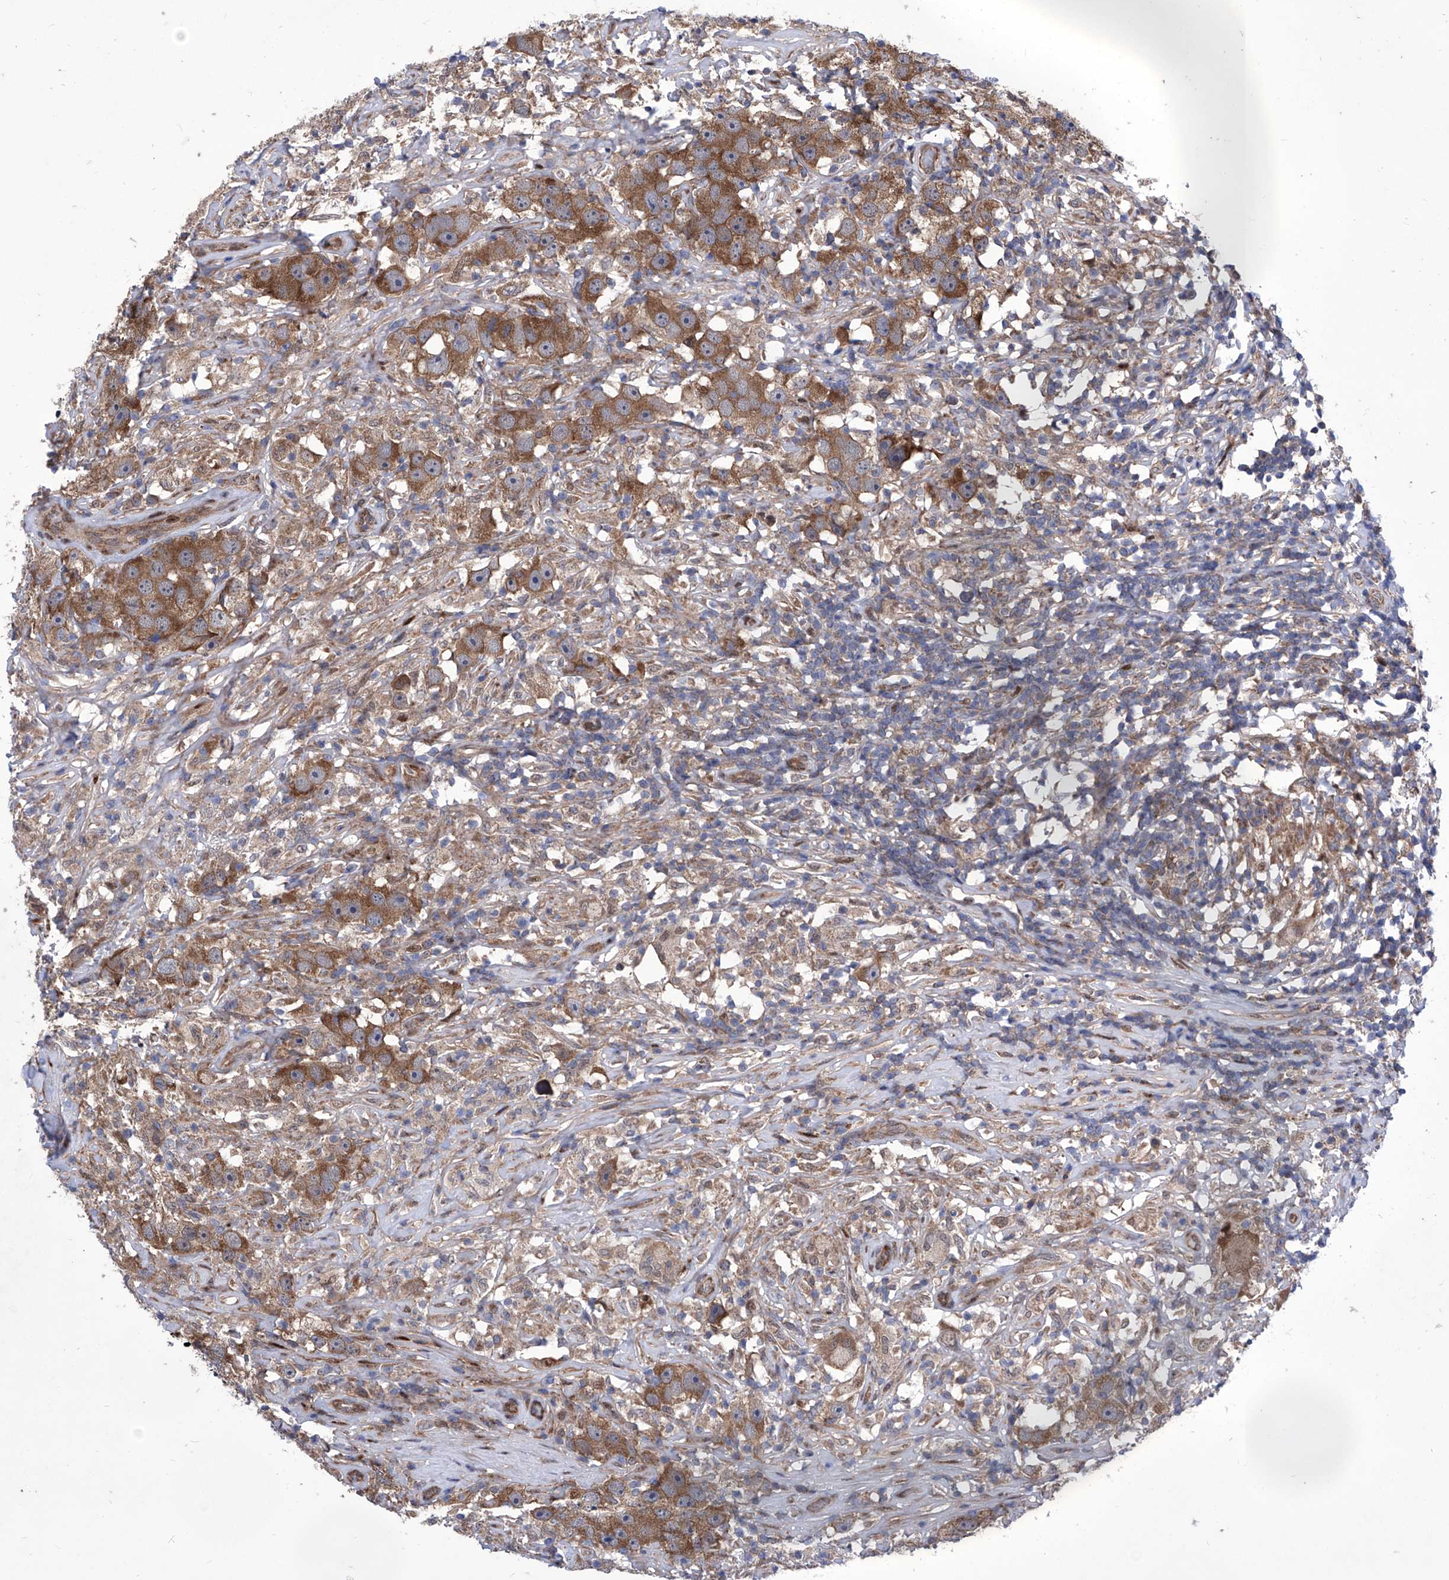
{"staining": {"intensity": "moderate", "quantity": ">75%", "location": "cytoplasmic/membranous"}, "tissue": "testis cancer", "cell_type": "Tumor cells", "image_type": "cancer", "snomed": [{"axis": "morphology", "description": "Seminoma, NOS"}, {"axis": "topography", "description": "Testis"}], "caption": "Protein staining shows moderate cytoplasmic/membranous expression in approximately >75% of tumor cells in testis cancer (seminoma).", "gene": "KTI12", "patient": {"sex": "male", "age": 49}}